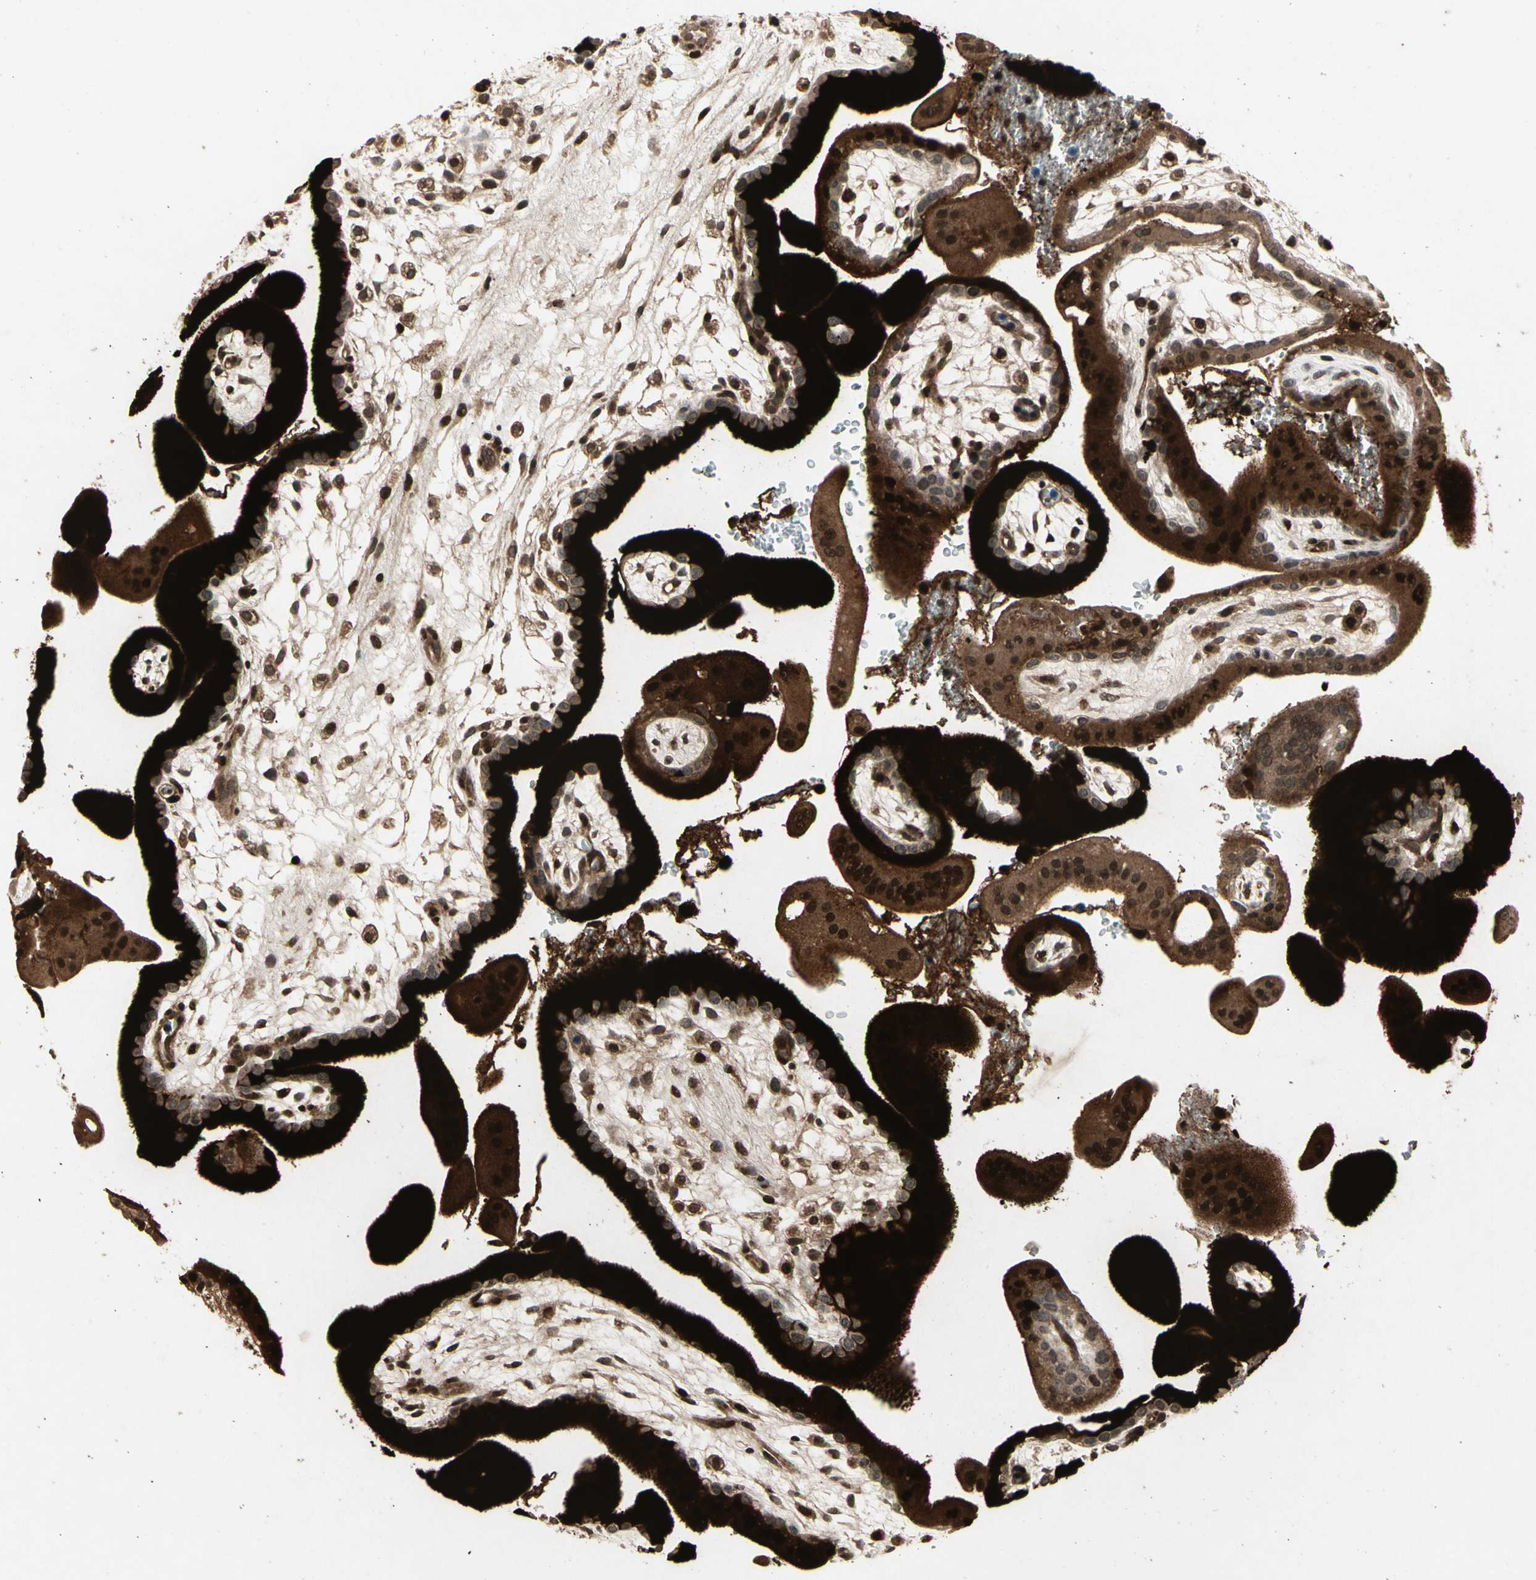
{"staining": {"intensity": "moderate", "quantity": ">75%", "location": "cytoplasmic/membranous,nuclear"}, "tissue": "placenta", "cell_type": "Decidual cells", "image_type": "normal", "snomed": [{"axis": "morphology", "description": "Normal tissue, NOS"}, {"axis": "topography", "description": "Placenta"}], "caption": "A photomicrograph of human placenta stained for a protein reveals moderate cytoplasmic/membranous,nuclear brown staining in decidual cells. Using DAB (3,3'-diaminobenzidine) (brown) and hematoxylin (blue) stains, captured at high magnification using brightfield microscopy.", "gene": "GLRX", "patient": {"sex": "female", "age": 35}}